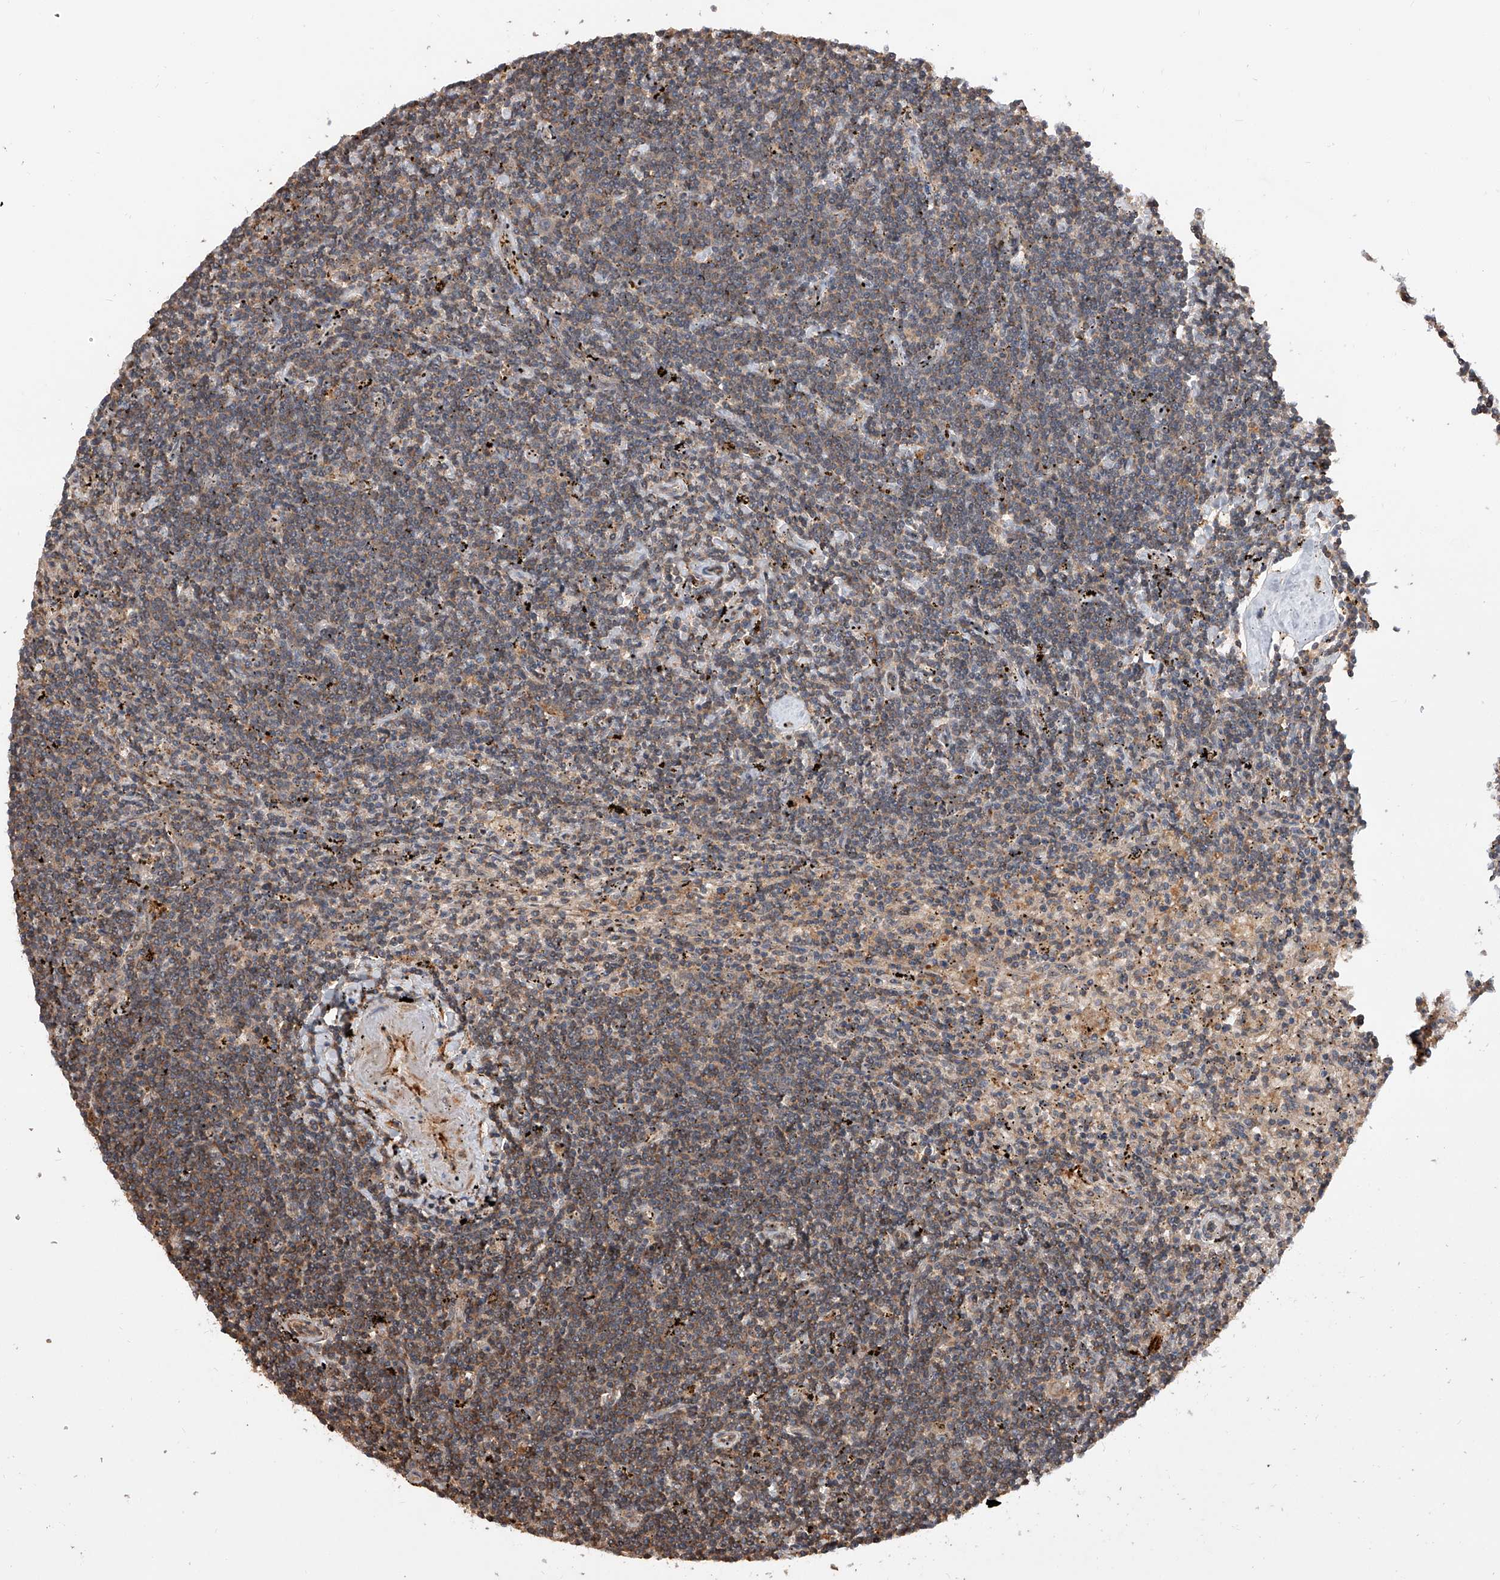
{"staining": {"intensity": "moderate", "quantity": "25%-75%", "location": "cytoplasmic/membranous"}, "tissue": "lymphoma", "cell_type": "Tumor cells", "image_type": "cancer", "snomed": [{"axis": "morphology", "description": "Malignant lymphoma, non-Hodgkin's type, Low grade"}, {"axis": "topography", "description": "Spleen"}], "caption": "Lymphoma tissue displays moderate cytoplasmic/membranous staining in about 25%-75% of tumor cells", "gene": "GMDS", "patient": {"sex": "male", "age": 76}}